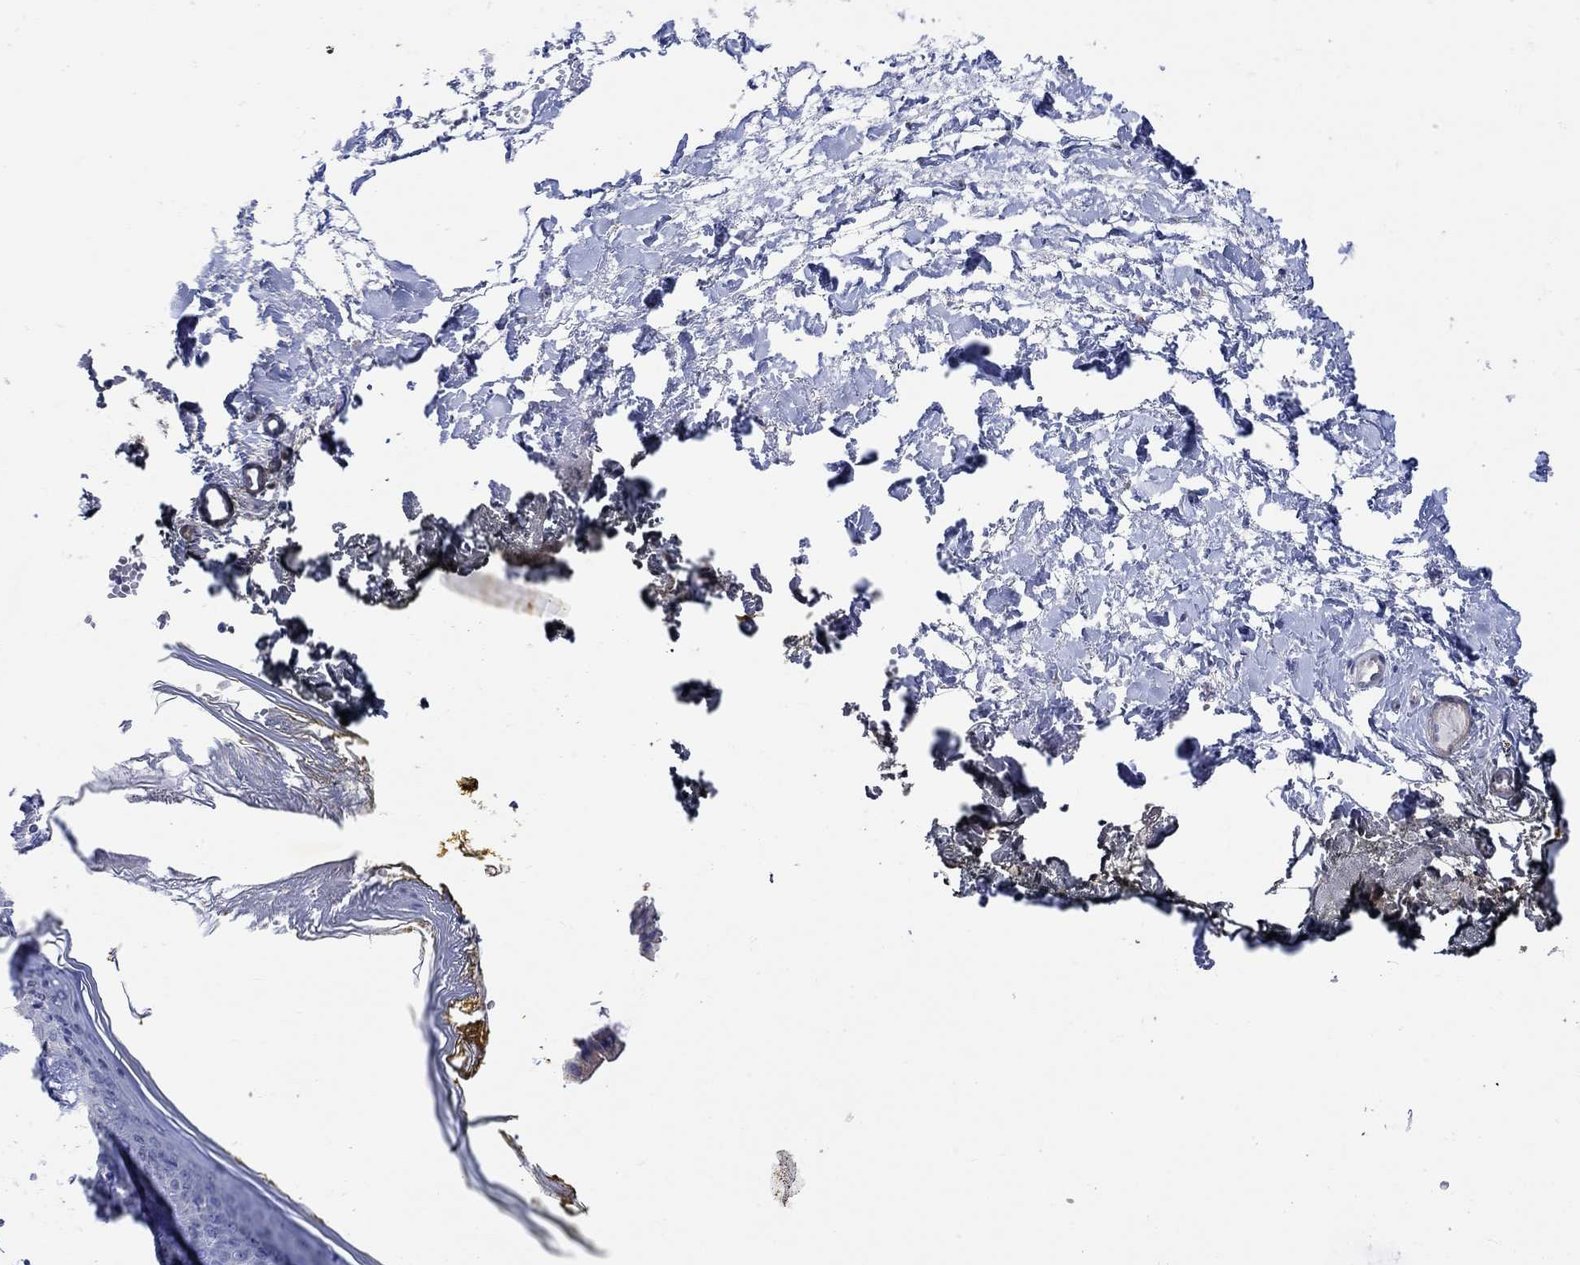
{"staining": {"intensity": "negative", "quantity": "none", "location": "none"}, "tissue": "skin", "cell_type": "Fibroblasts", "image_type": "normal", "snomed": [{"axis": "morphology", "description": "Normal tissue, NOS"}, {"axis": "topography", "description": "Skin"}], "caption": "Fibroblasts show no significant protein expression in normal skin. (Stains: DAB immunohistochemistry with hematoxylin counter stain, Microscopy: brightfield microscopy at high magnification).", "gene": "KRT222", "patient": {"sex": "female", "age": 34}}